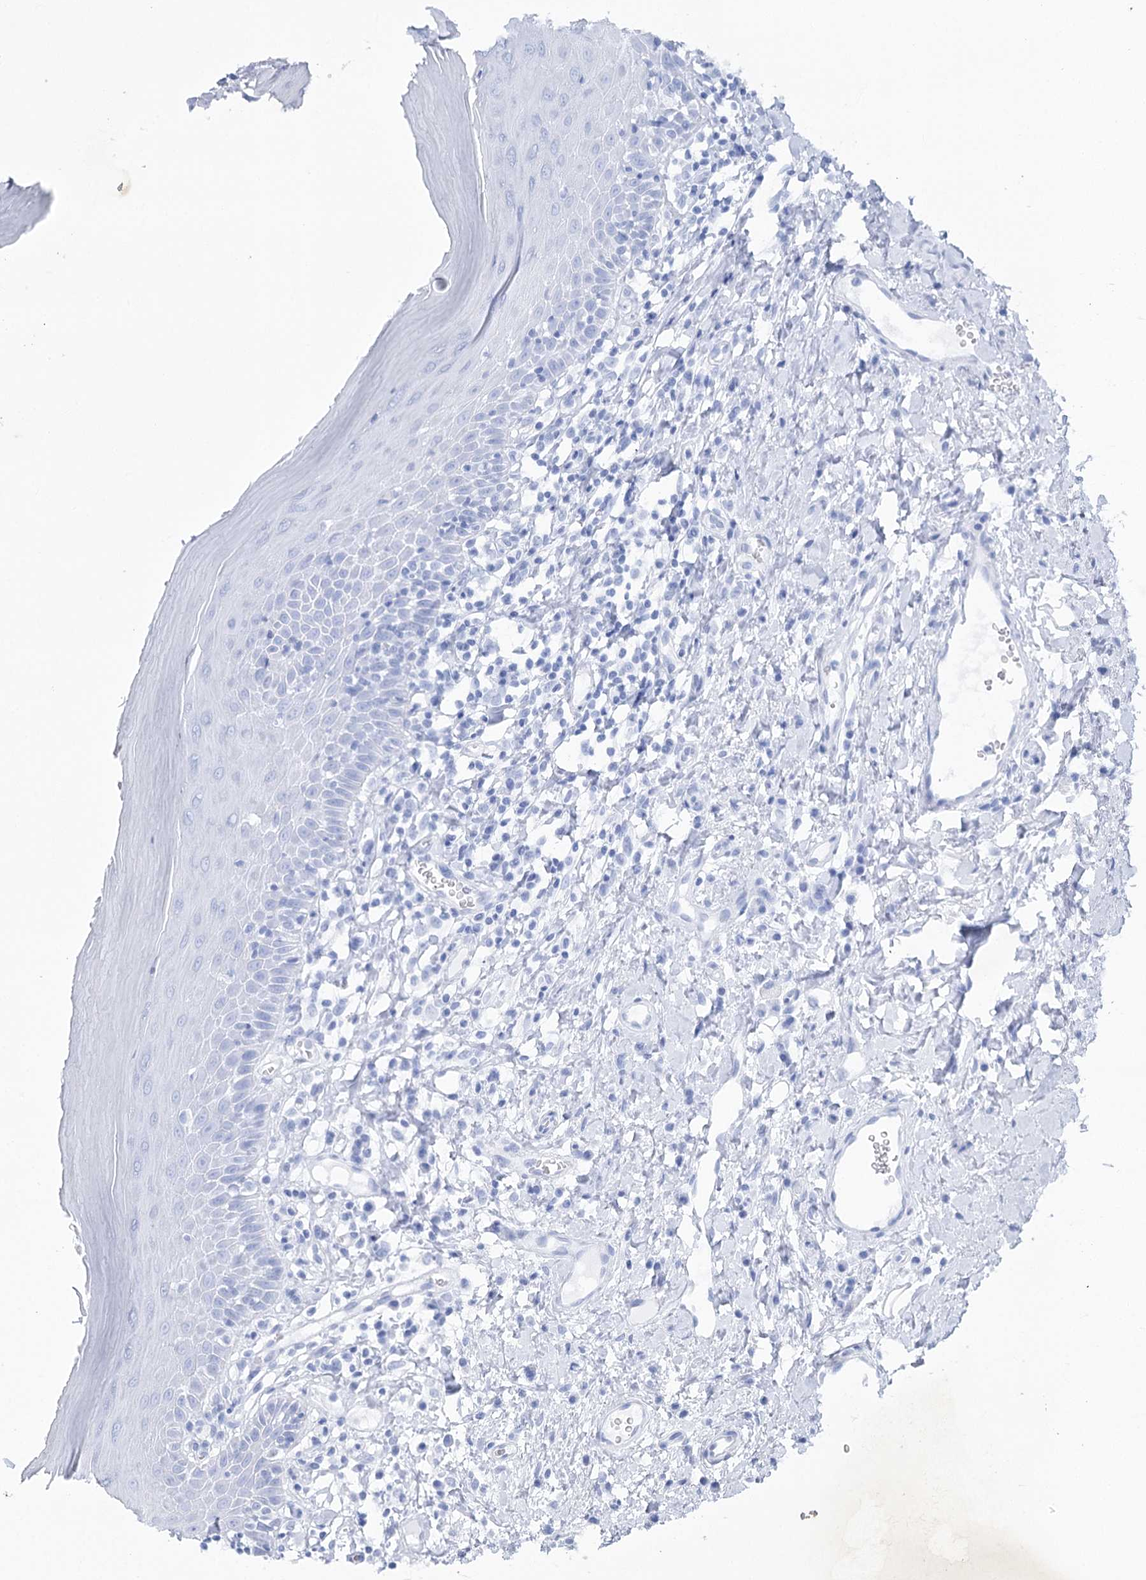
{"staining": {"intensity": "negative", "quantity": "none", "location": "none"}, "tissue": "oral mucosa", "cell_type": "Squamous epithelial cells", "image_type": "normal", "snomed": [{"axis": "morphology", "description": "Normal tissue, NOS"}, {"axis": "topography", "description": "Oral tissue"}], "caption": "IHC of benign oral mucosa shows no positivity in squamous epithelial cells. (DAB immunohistochemistry, high magnification).", "gene": "CSN3", "patient": {"sex": "male", "age": 82}}